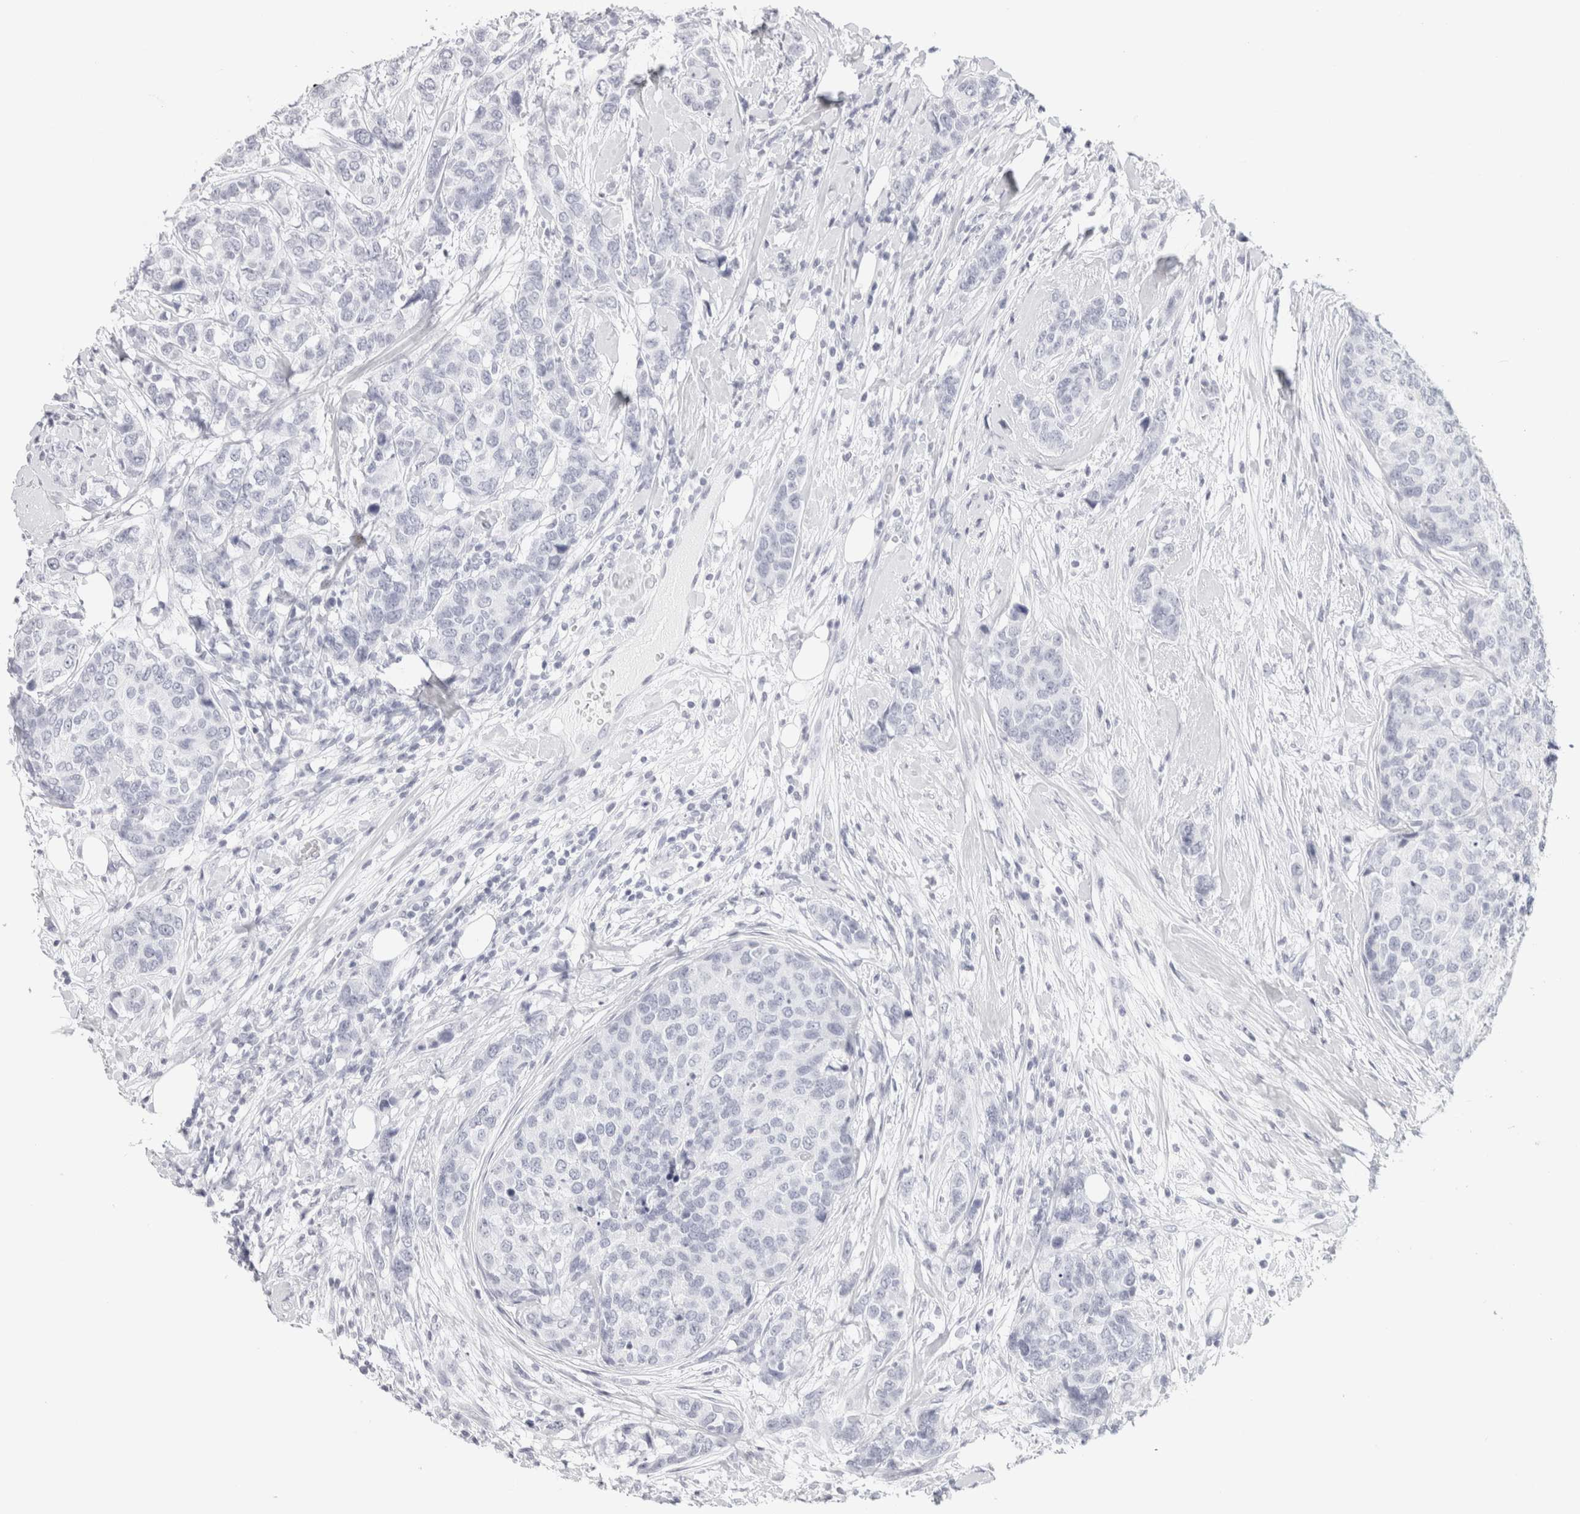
{"staining": {"intensity": "negative", "quantity": "none", "location": "none"}, "tissue": "breast cancer", "cell_type": "Tumor cells", "image_type": "cancer", "snomed": [{"axis": "morphology", "description": "Lobular carcinoma"}, {"axis": "topography", "description": "Breast"}], "caption": "The photomicrograph demonstrates no significant staining in tumor cells of breast lobular carcinoma. (DAB immunohistochemistry (IHC) visualized using brightfield microscopy, high magnification).", "gene": "GARIN1A", "patient": {"sex": "female", "age": 59}}